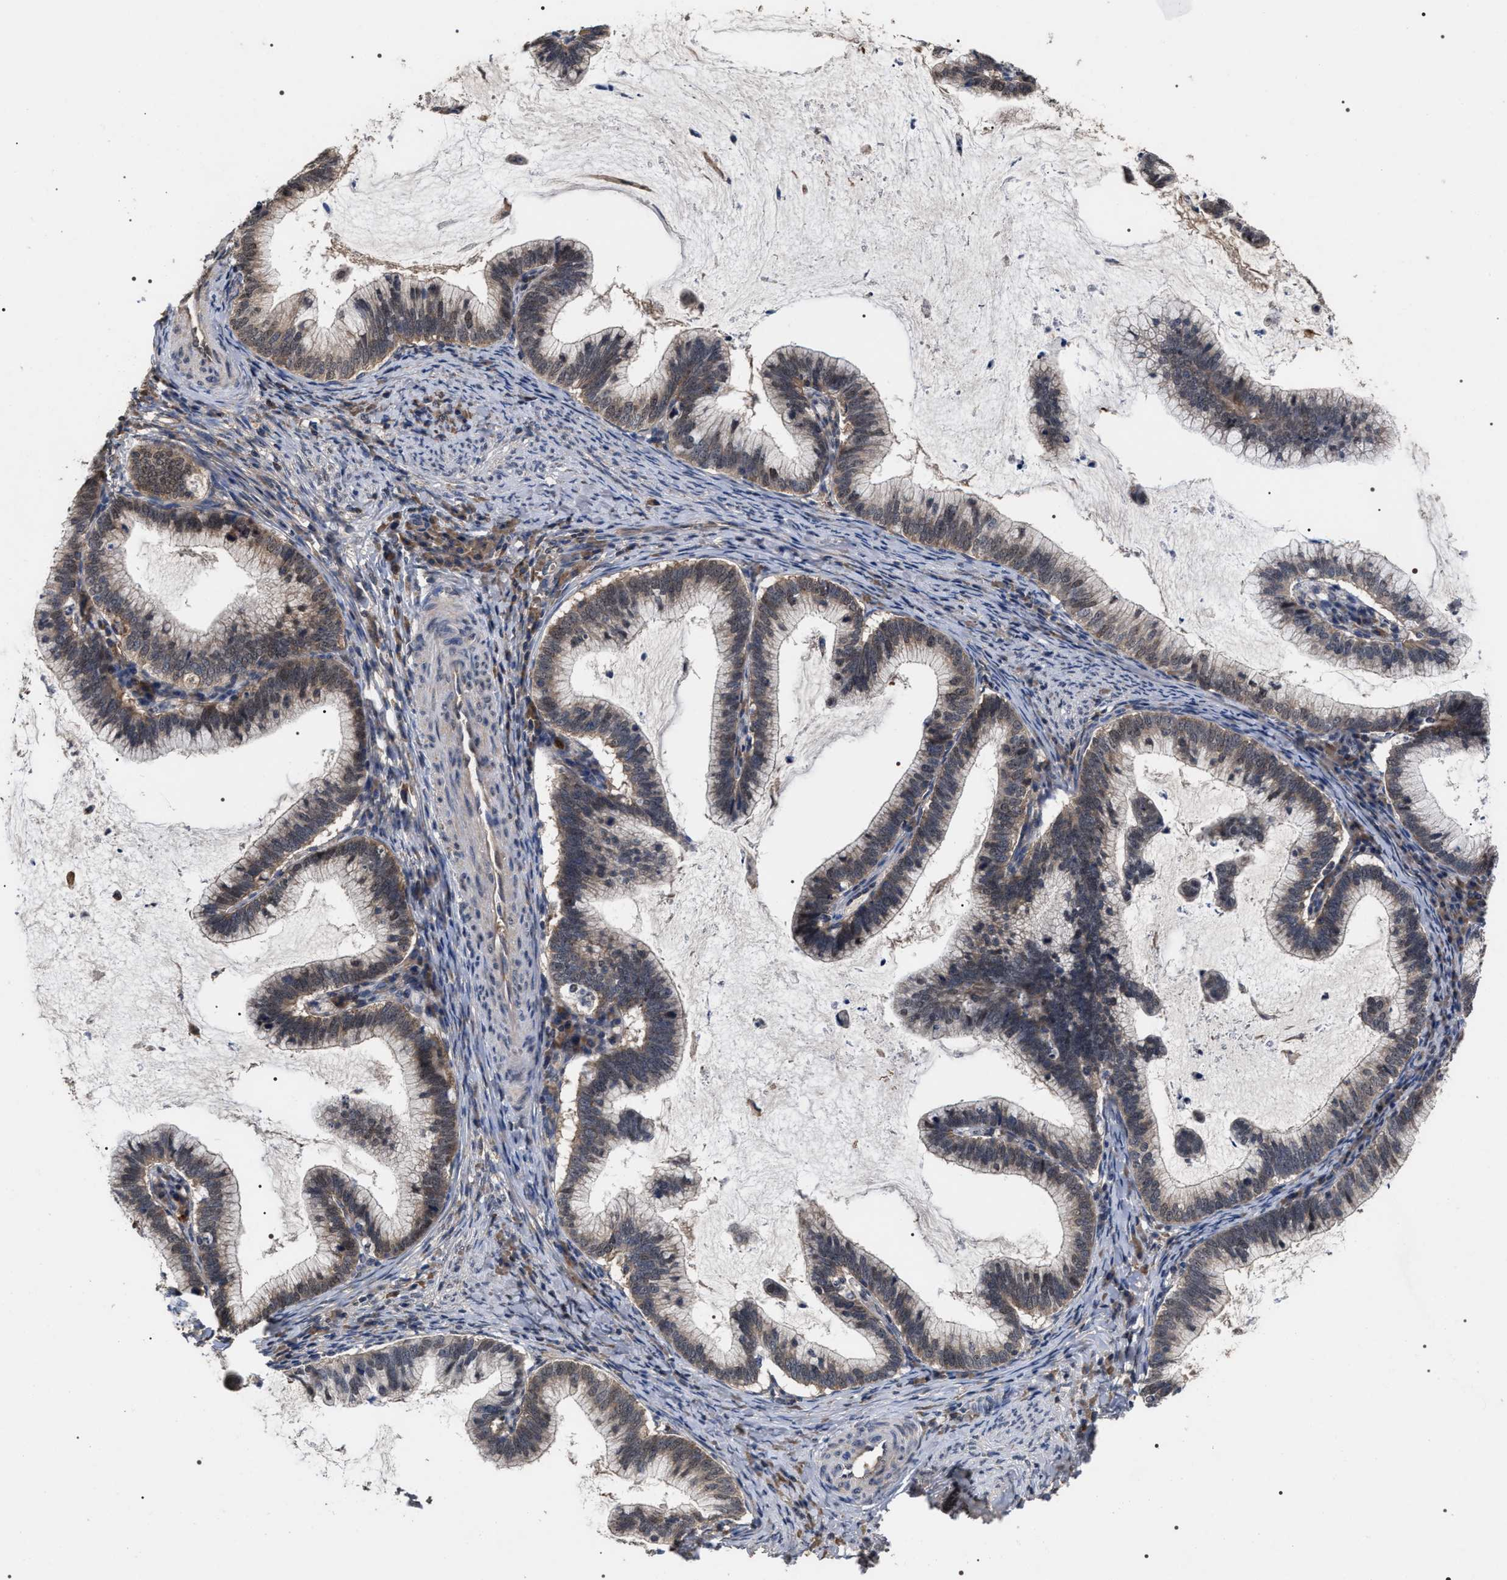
{"staining": {"intensity": "weak", "quantity": "25%-75%", "location": "cytoplasmic/membranous"}, "tissue": "cervical cancer", "cell_type": "Tumor cells", "image_type": "cancer", "snomed": [{"axis": "morphology", "description": "Adenocarcinoma, NOS"}, {"axis": "topography", "description": "Cervix"}], "caption": "An IHC photomicrograph of tumor tissue is shown. Protein staining in brown highlights weak cytoplasmic/membranous positivity in adenocarcinoma (cervical) within tumor cells.", "gene": "UPF3A", "patient": {"sex": "female", "age": 36}}